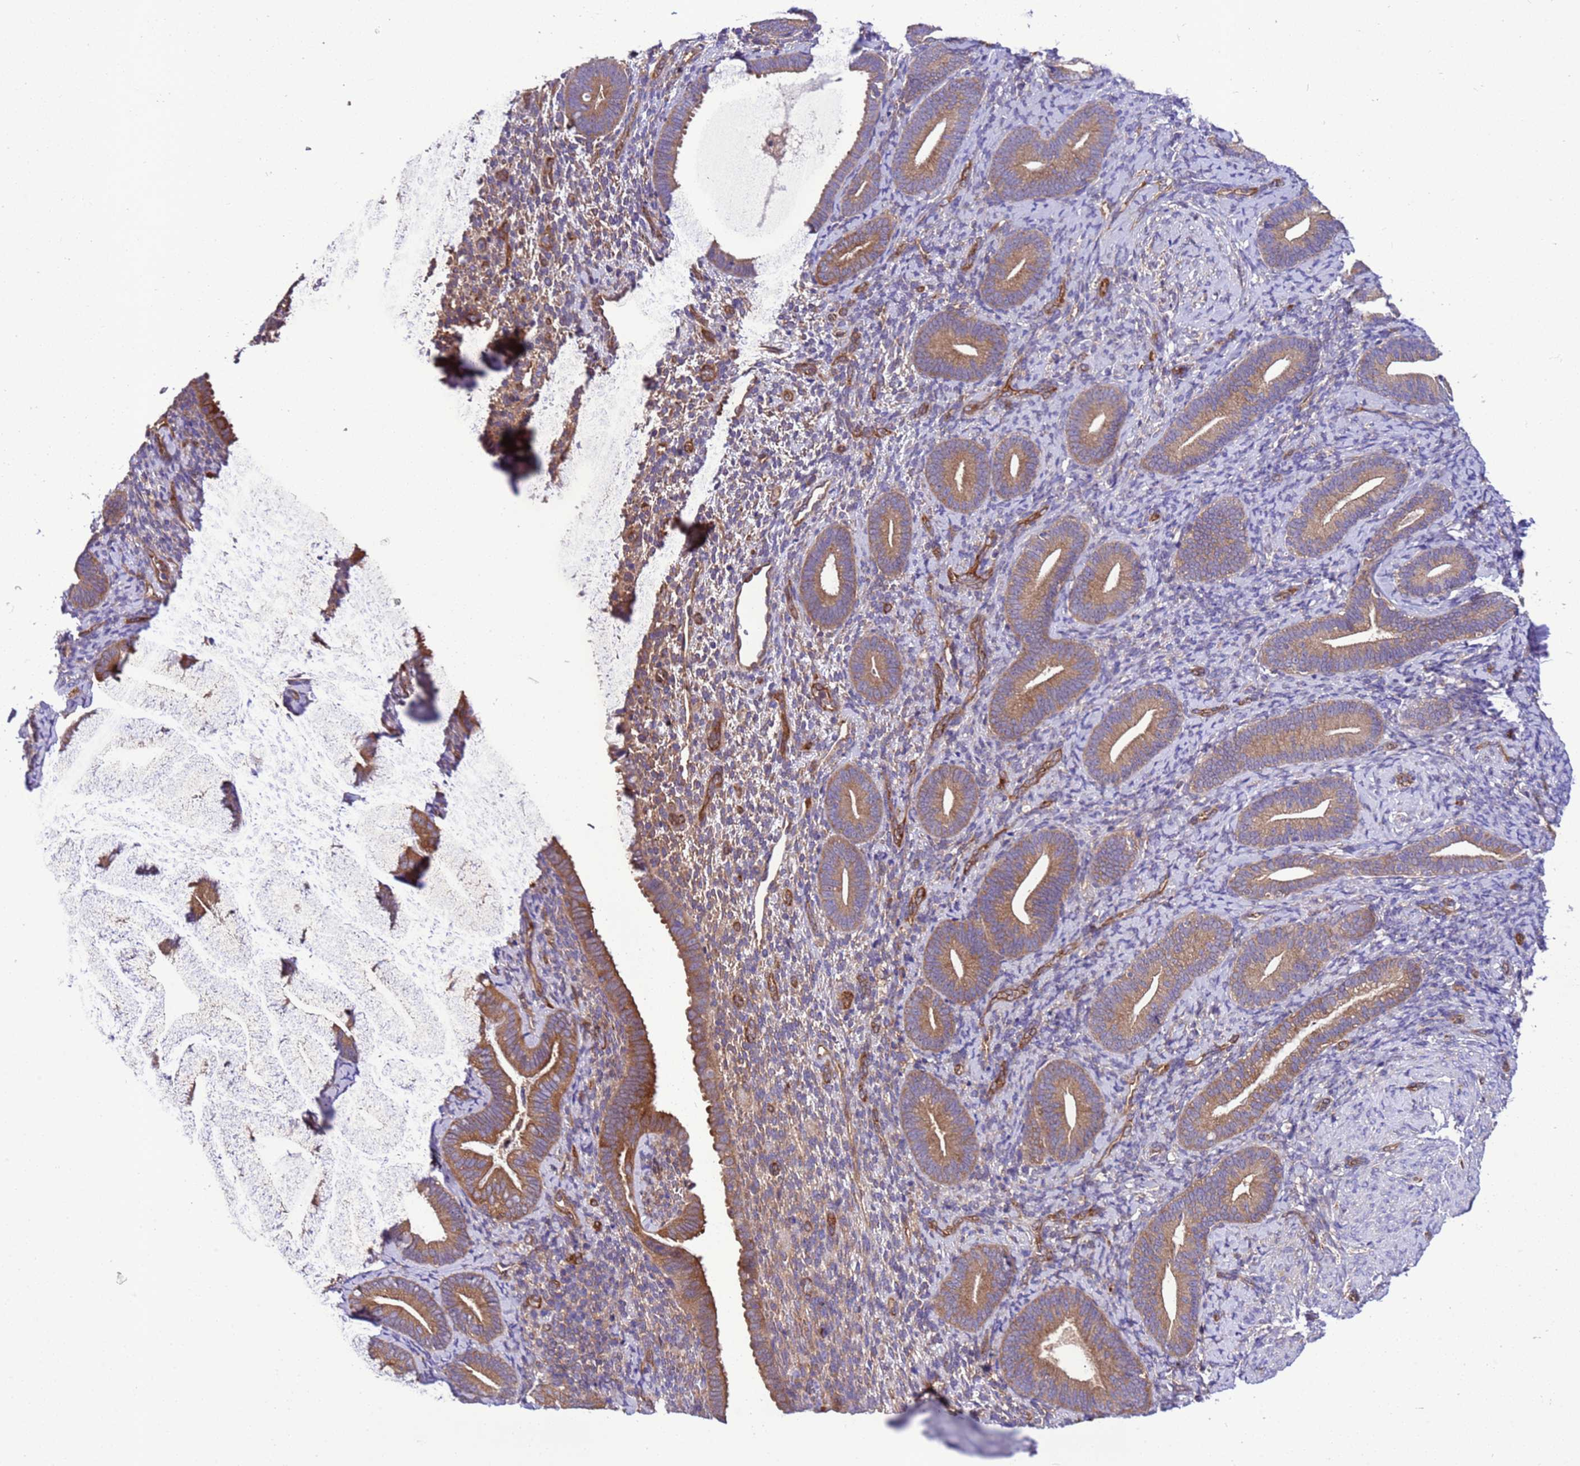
{"staining": {"intensity": "weak", "quantity": "<25%", "location": "cytoplasmic/membranous"}, "tissue": "endometrium", "cell_type": "Cells in endometrial stroma", "image_type": "normal", "snomed": [{"axis": "morphology", "description": "Normal tissue, NOS"}, {"axis": "topography", "description": "Endometrium"}], "caption": "Unremarkable endometrium was stained to show a protein in brown. There is no significant staining in cells in endometrial stroma. The staining is performed using DAB (3,3'-diaminobenzidine) brown chromogen with nuclei counter-stained in using hematoxylin.", "gene": "RABEP2", "patient": {"sex": "female", "age": 65}}